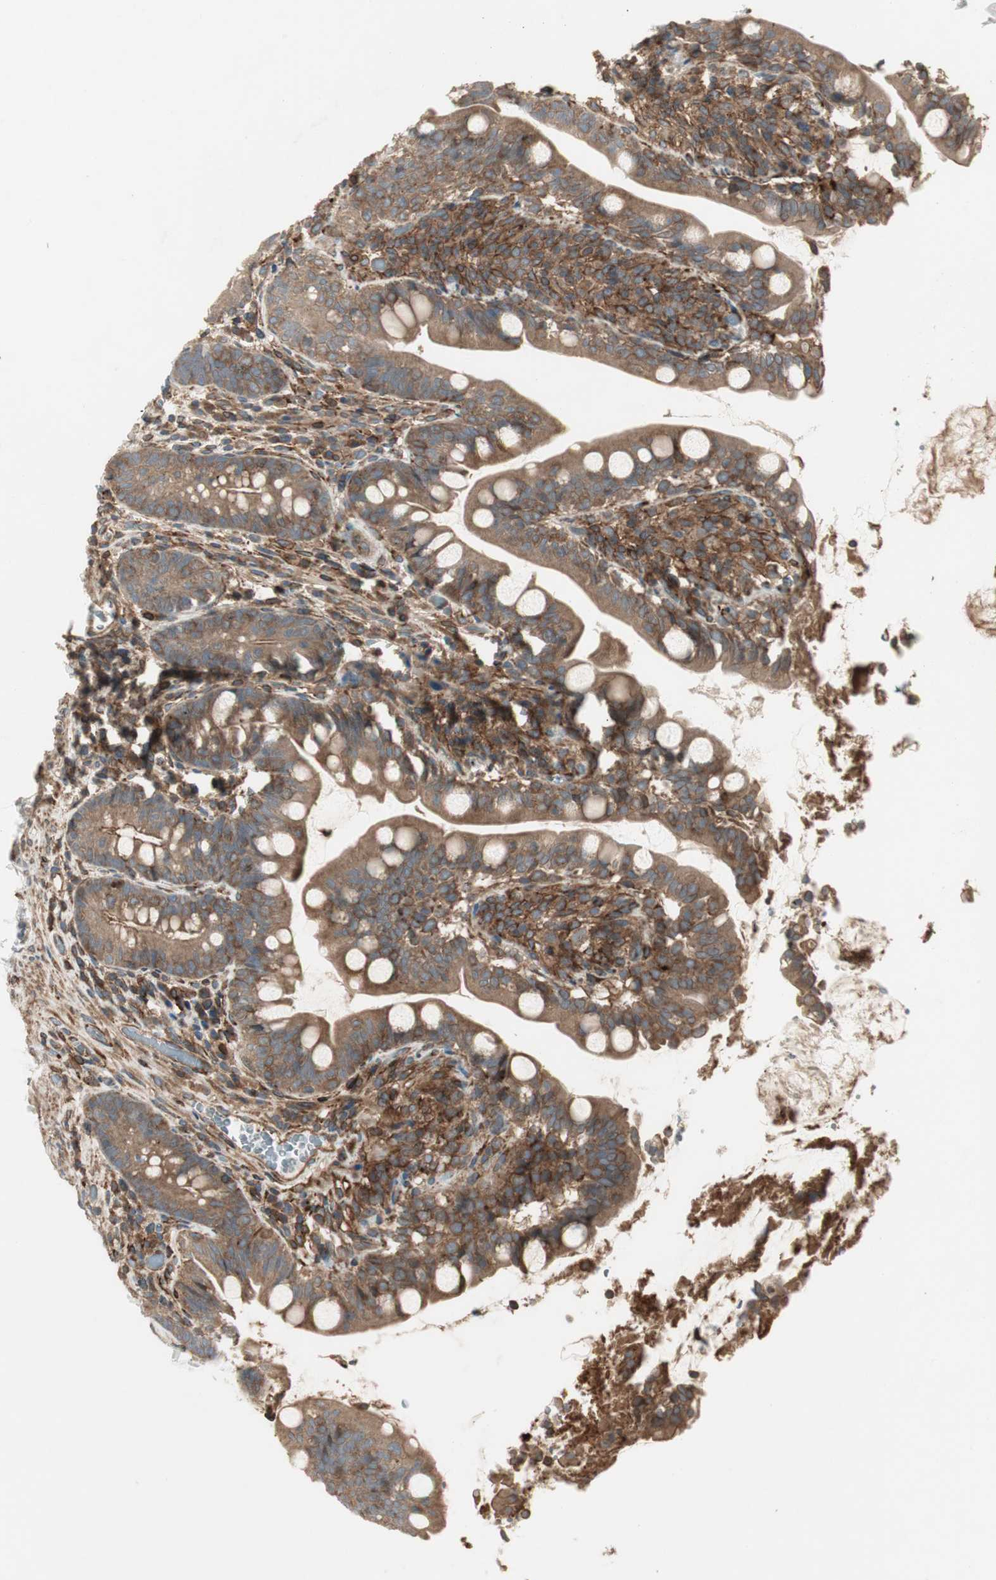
{"staining": {"intensity": "moderate", "quantity": ">75%", "location": "cytoplasmic/membranous"}, "tissue": "small intestine", "cell_type": "Glandular cells", "image_type": "normal", "snomed": [{"axis": "morphology", "description": "Normal tissue, NOS"}, {"axis": "topography", "description": "Small intestine"}], "caption": "This micrograph reveals unremarkable small intestine stained with immunohistochemistry (IHC) to label a protein in brown. The cytoplasmic/membranous of glandular cells show moderate positivity for the protein. Nuclei are counter-stained blue.", "gene": "PRKG1", "patient": {"sex": "female", "age": 56}}